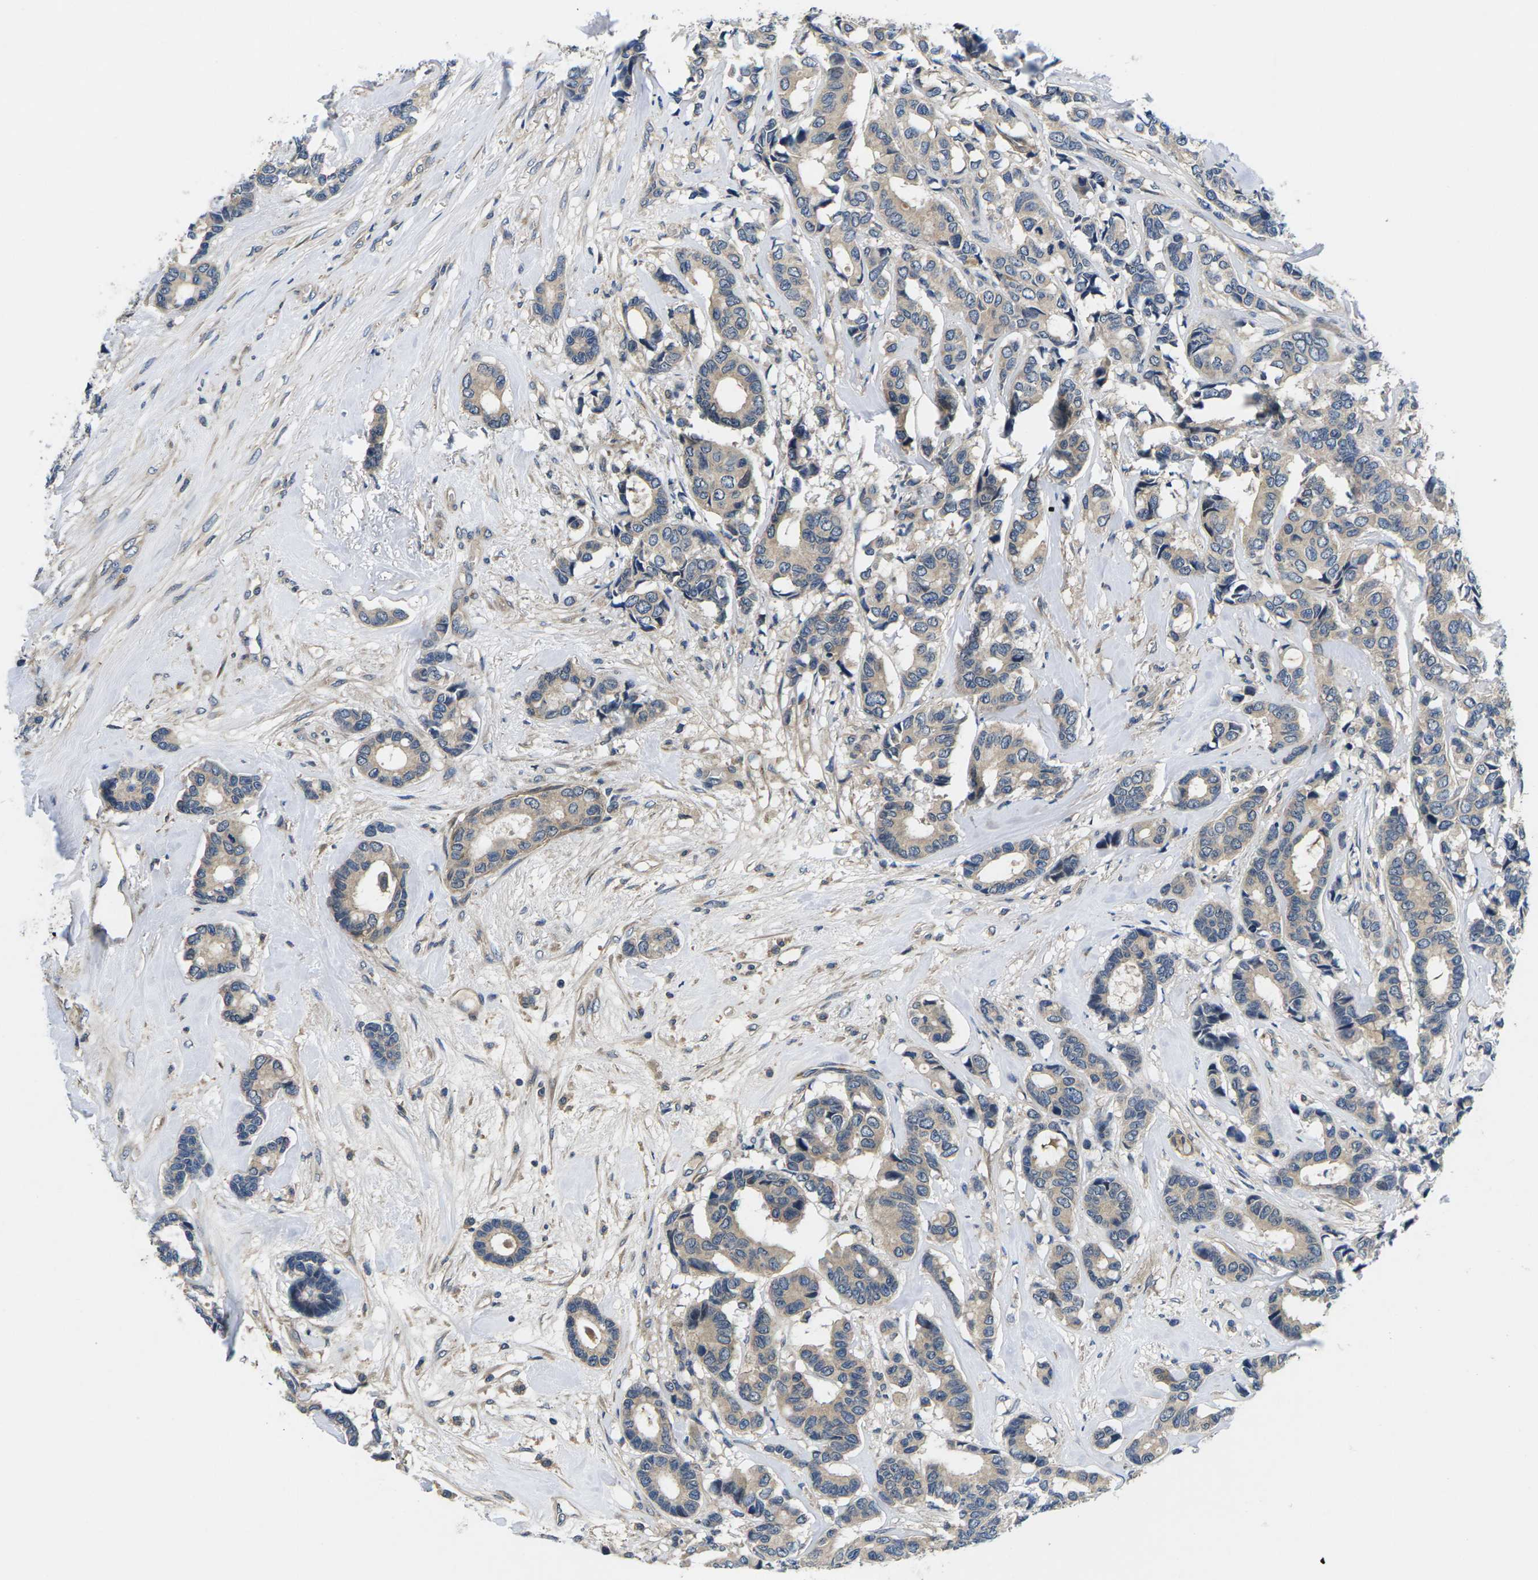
{"staining": {"intensity": "weak", "quantity": "25%-75%", "location": "cytoplasmic/membranous"}, "tissue": "breast cancer", "cell_type": "Tumor cells", "image_type": "cancer", "snomed": [{"axis": "morphology", "description": "Duct carcinoma"}, {"axis": "topography", "description": "Breast"}], "caption": "This micrograph exhibits immunohistochemistry (IHC) staining of breast infiltrating ductal carcinoma, with low weak cytoplasmic/membranous staining in about 25%-75% of tumor cells.", "gene": "PLCE1", "patient": {"sex": "female", "age": 87}}